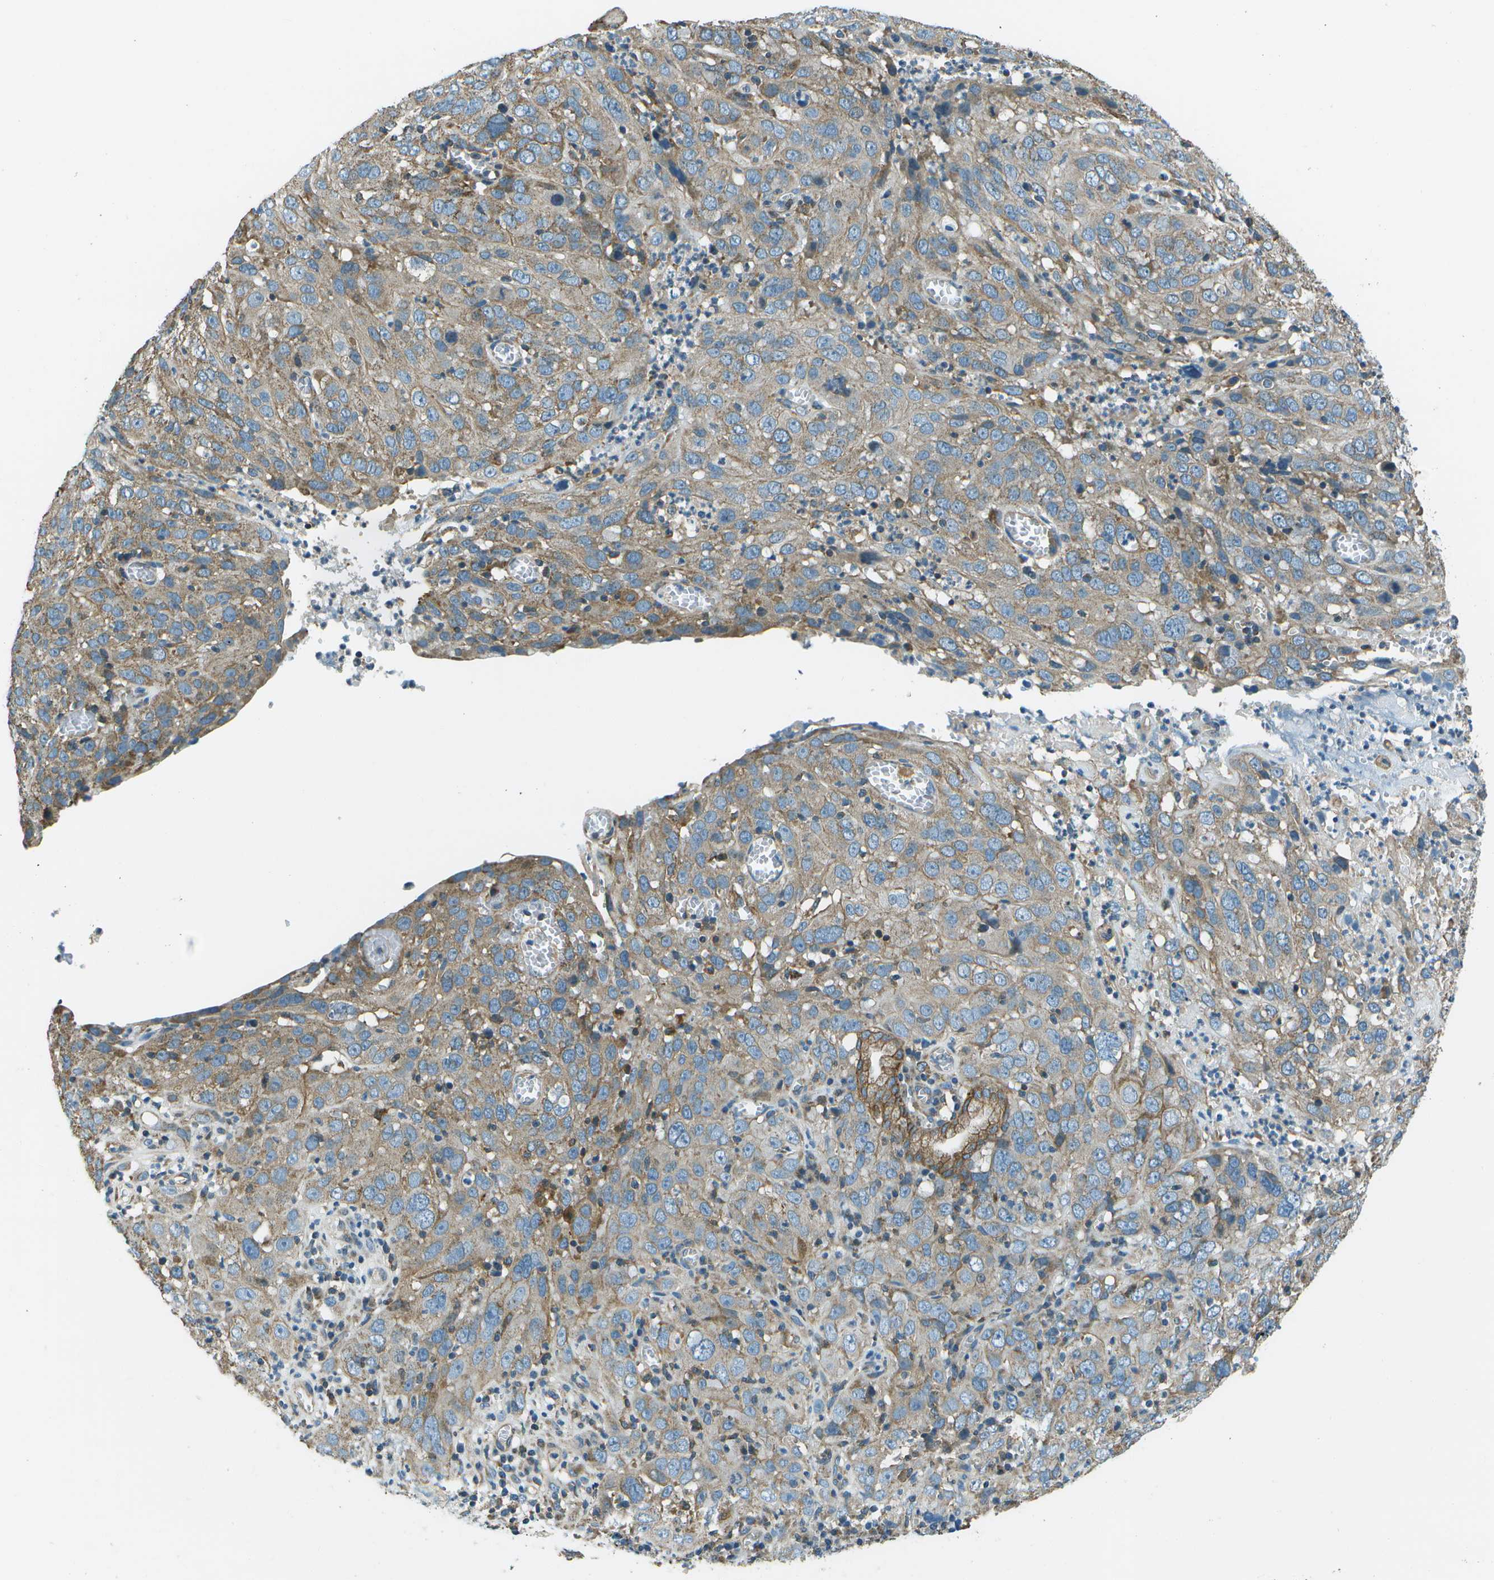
{"staining": {"intensity": "weak", "quantity": ">75%", "location": "cytoplasmic/membranous"}, "tissue": "cervical cancer", "cell_type": "Tumor cells", "image_type": "cancer", "snomed": [{"axis": "morphology", "description": "Squamous cell carcinoma, NOS"}, {"axis": "topography", "description": "Cervix"}], "caption": "The photomicrograph reveals staining of squamous cell carcinoma (cervical), revealing weak cytoplasmic/membranous protein staining (brown color) within tumor cells.", "gene": "TMEM51", "patient": {"sex": "female", "age": 32}}